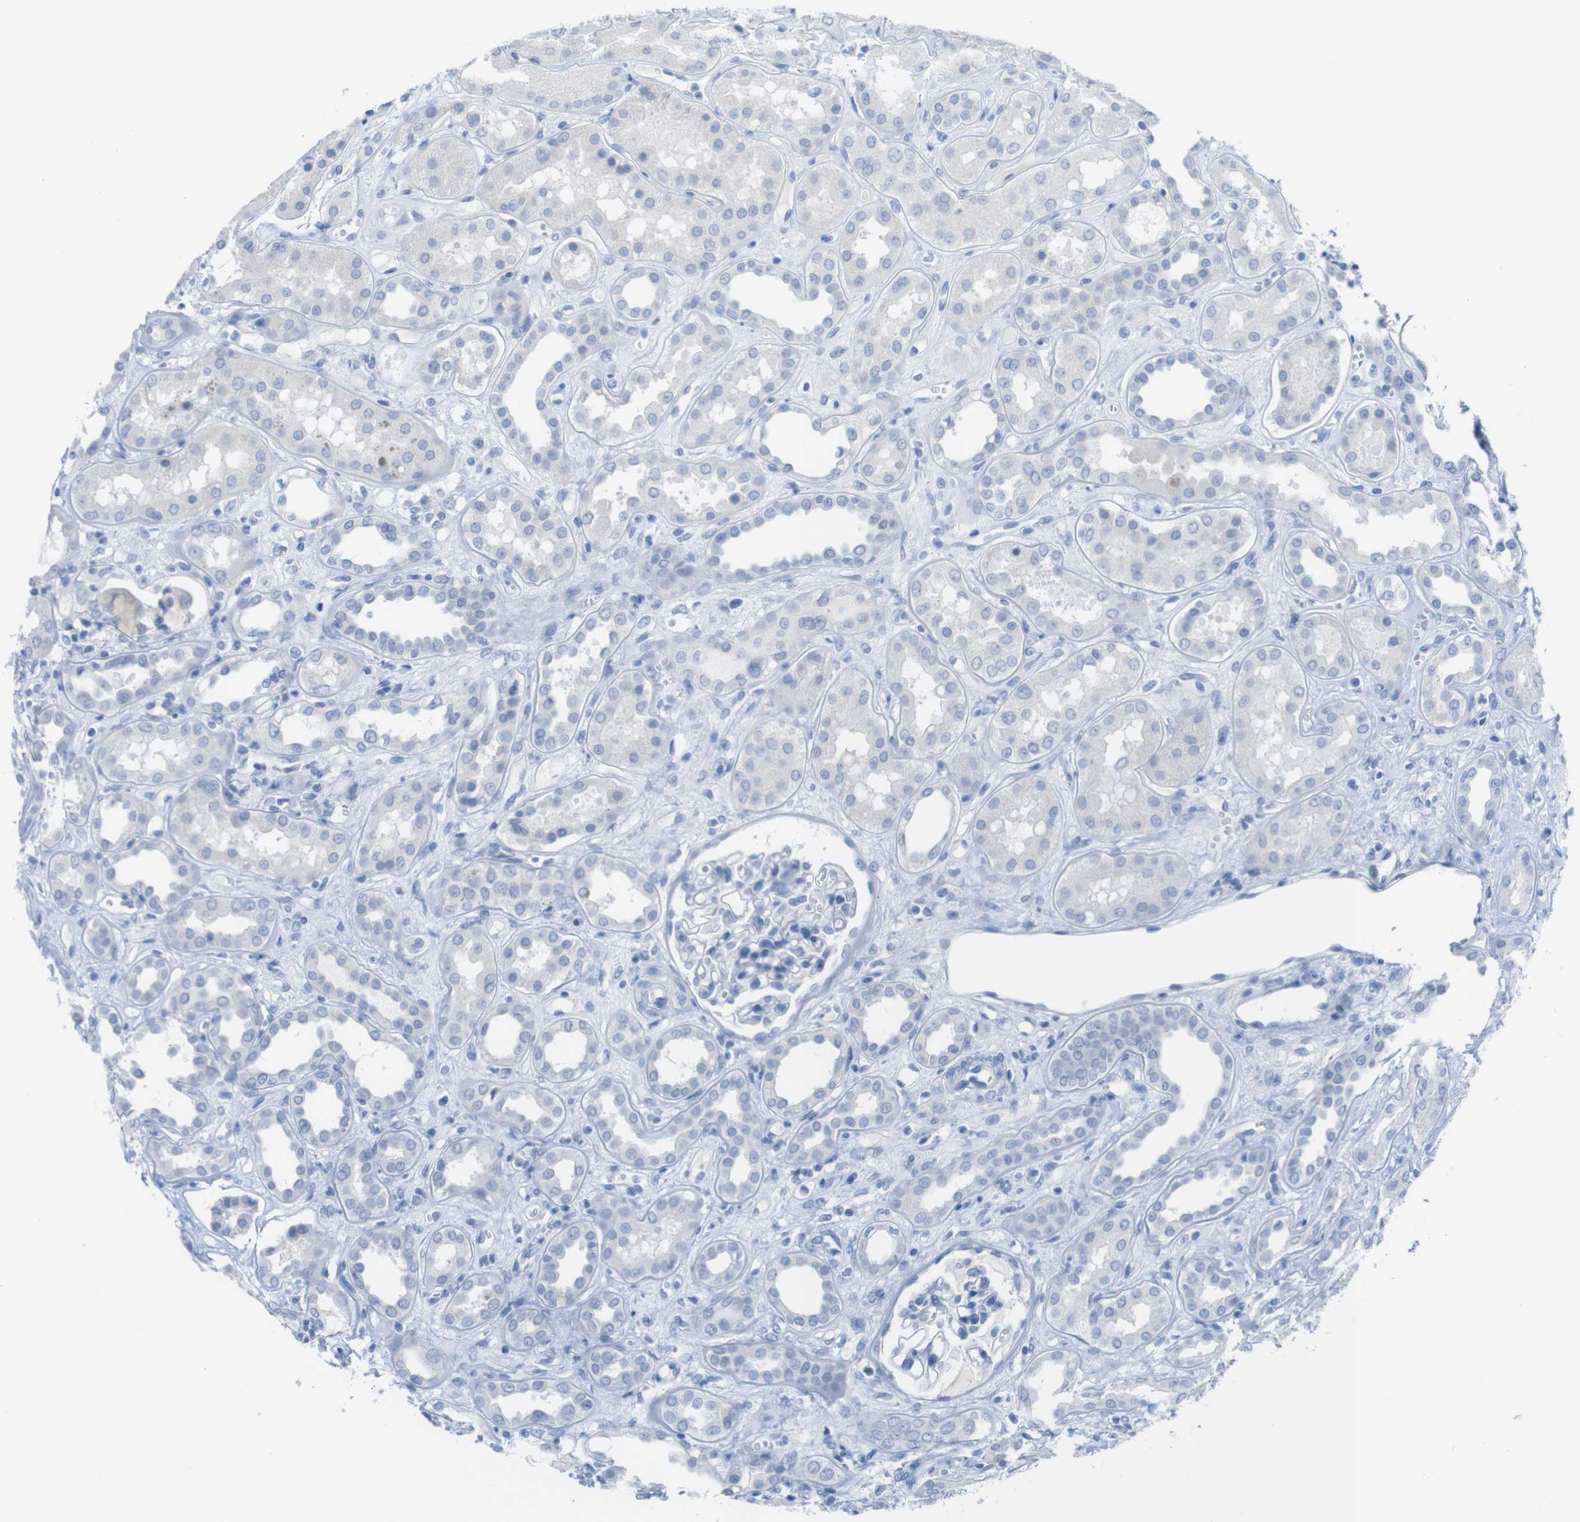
{"staining": {"intensity": "negative", "quantity": "none", "location": "none"}, "tissue": "kidney", "cell_type": "Cells in glomeruli", "image_type": "normal", "snomed": [{"axis": "morphology", "description": "Normal tissue, NOS"}, {"axis": "topography", "description": "Kidney"}], "caption": "Immunohistochemical staining of benign human kidney shows no significant positivity in cells in glomeruli. (Stains: DAB immunohistochemistry (IHC) with hematoxylin counter stain, Microscopy: brightfield microscopy at high magnification).", "gene": "OPN1SW", "patient": {"sex": "male", "age": 59}}